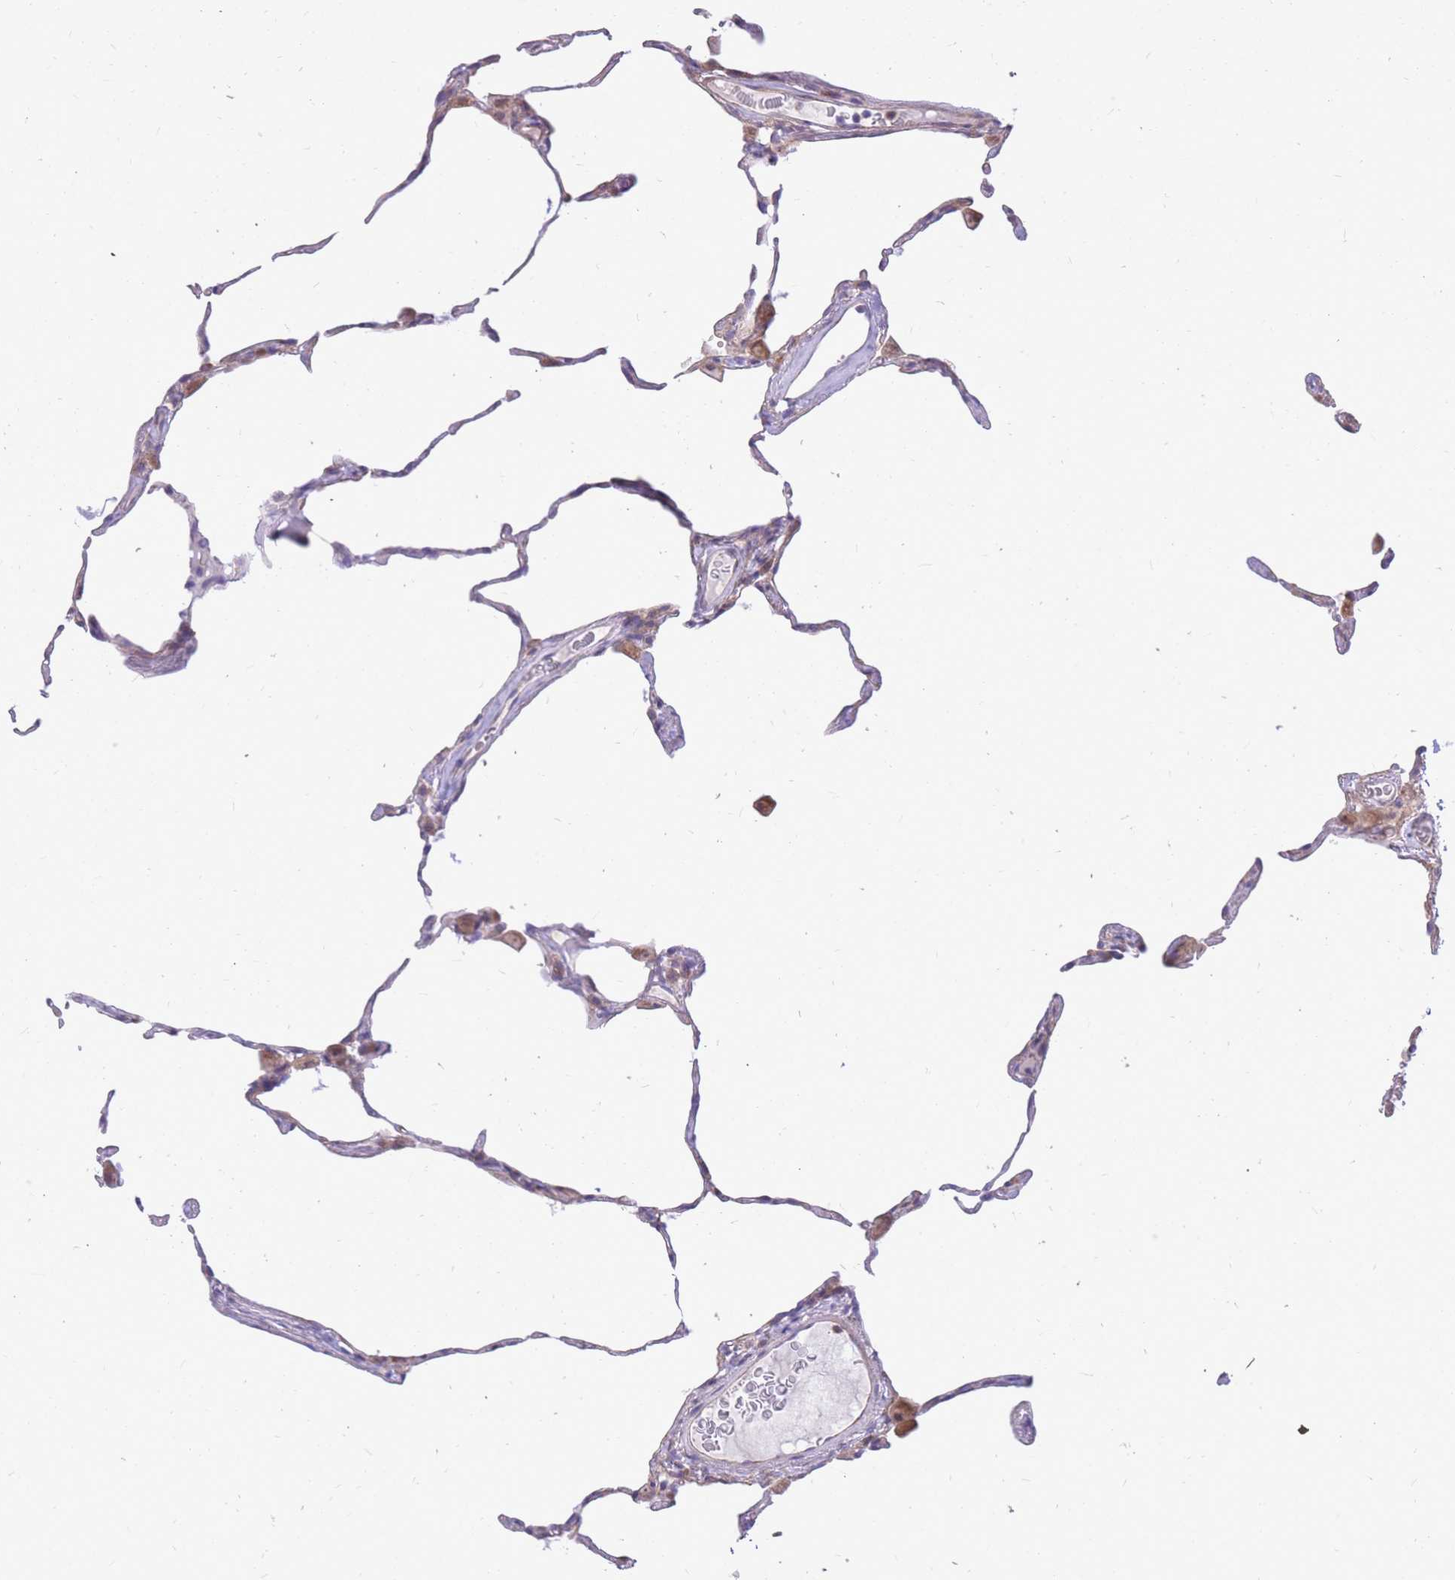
{"staining": {"intensity": "negative", "quantity": "none", "location": "none"}, "tissue": "lung", "cell_type": "Alveolar cells", "image_type": "normal", "snomed": [{"axis": "morphology", "description": "Normal tissue, NOS"}, {"axis": "topography", "description": "Lung"}], "caption": "High power microscopy photomicrograph of an immunohistochemistry (IHC) micrograph of unremarkable lung, revealing no significant positivity in alveolar cells. (Brightfield microscopy of DAB (3,3'-diaminobenzidine) immunohistochemistry at high magnification).", "gene": "TOPAZ1", "patient": {"sex": "female", "age": 57}}